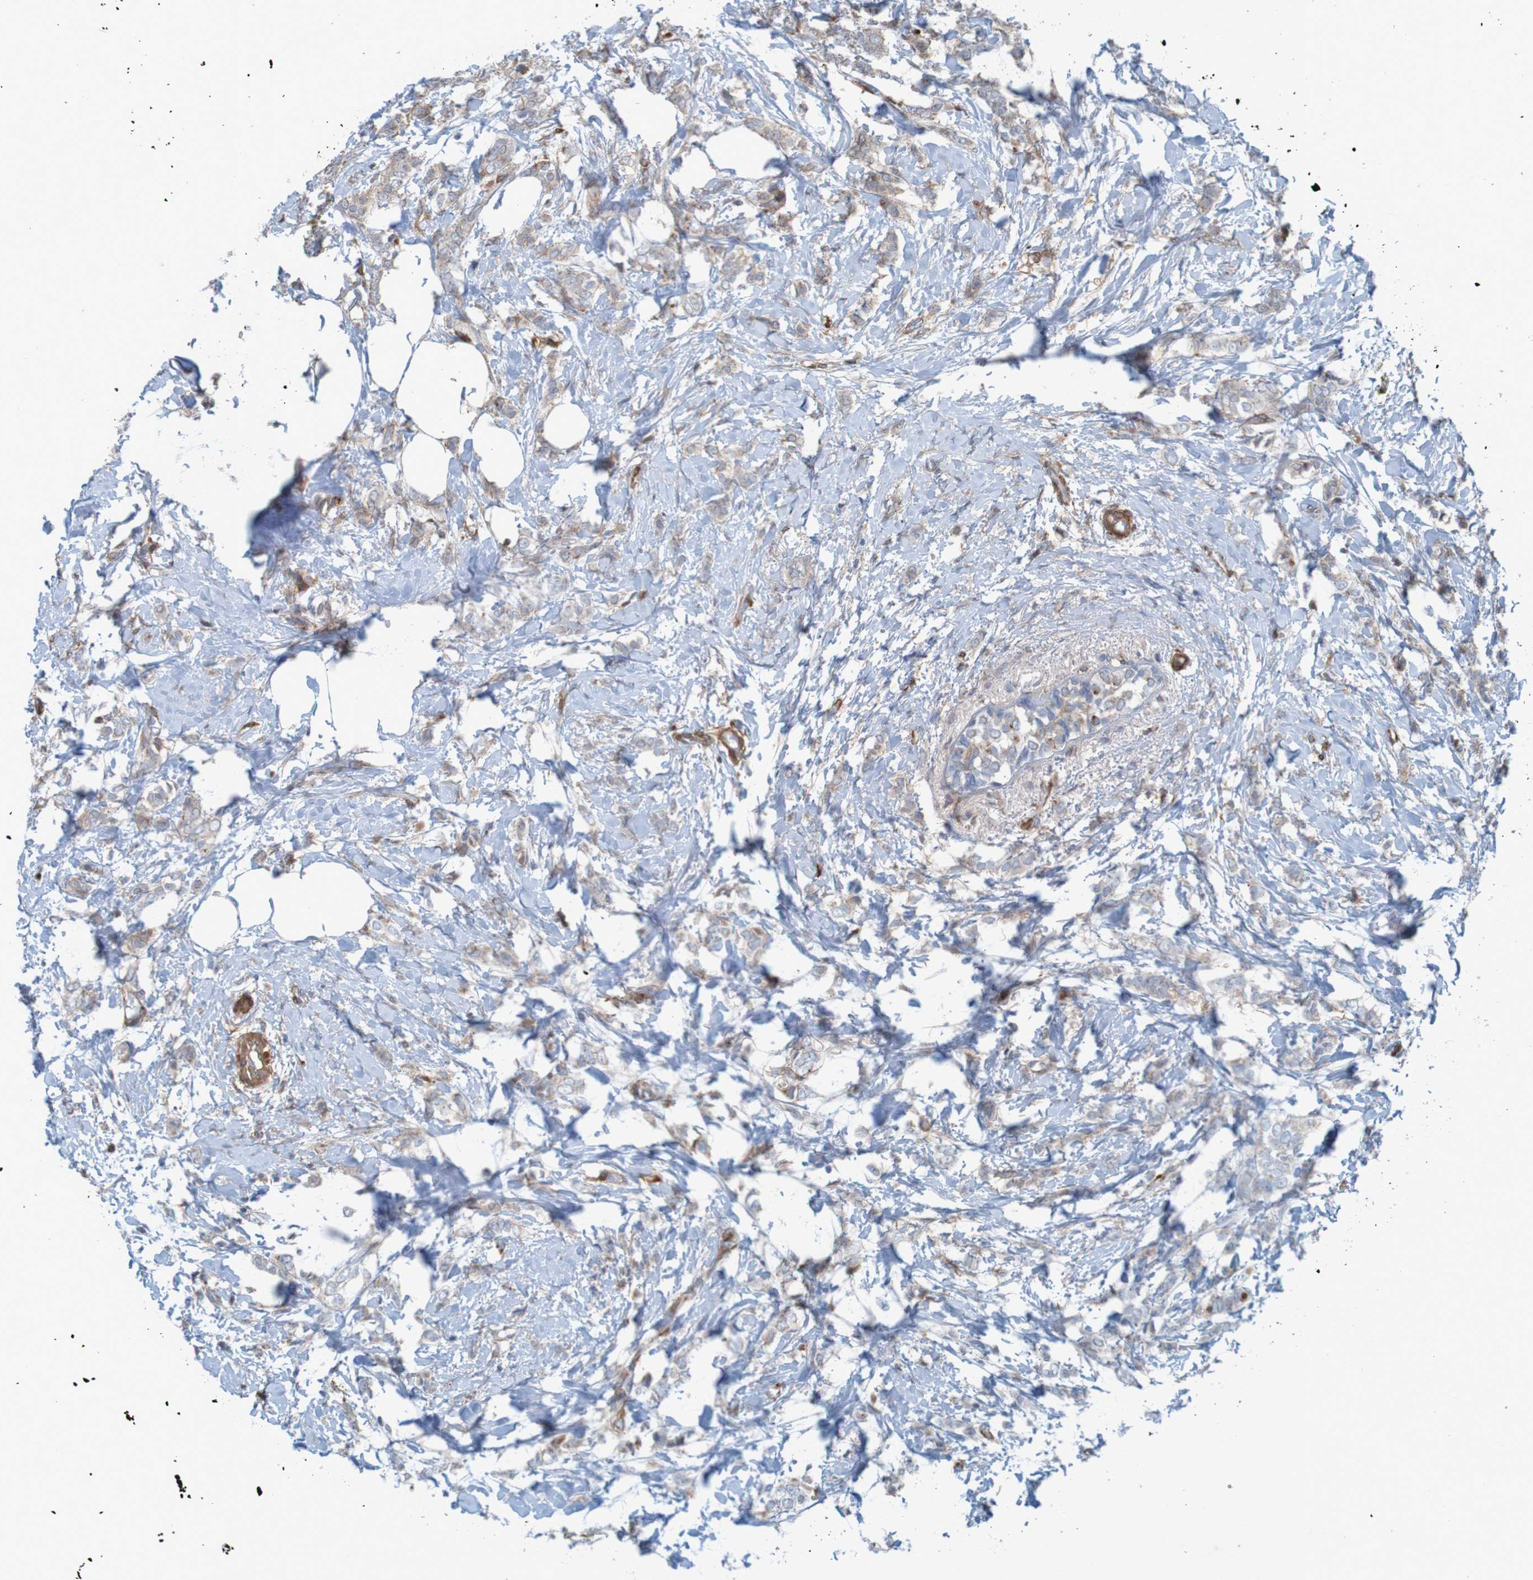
{"staining": {"intensity": "moderate", "quantity": "<25%", "location": "cytoplasmic/membranous"}, "tissue": "breast cancer", "cell_type": "Tumor cells", "image_type": "cancer", "snomed": [{"axis": "morphology", "description": "Lobular carcinoma, in situ"}, {"axis": "morphology", "description": "Lobular carcinoma"}, {"axis": "topography", "description": "Breast"}], "caption": "A low amount of moderate cytoplasmic/membranous positivity is present in approximately <25% of tumor cells in lobular carcinoma in situ (breast) tissue.", "gene": "GUCY1A1", "patient": {"sex": "female", "age": 41}}